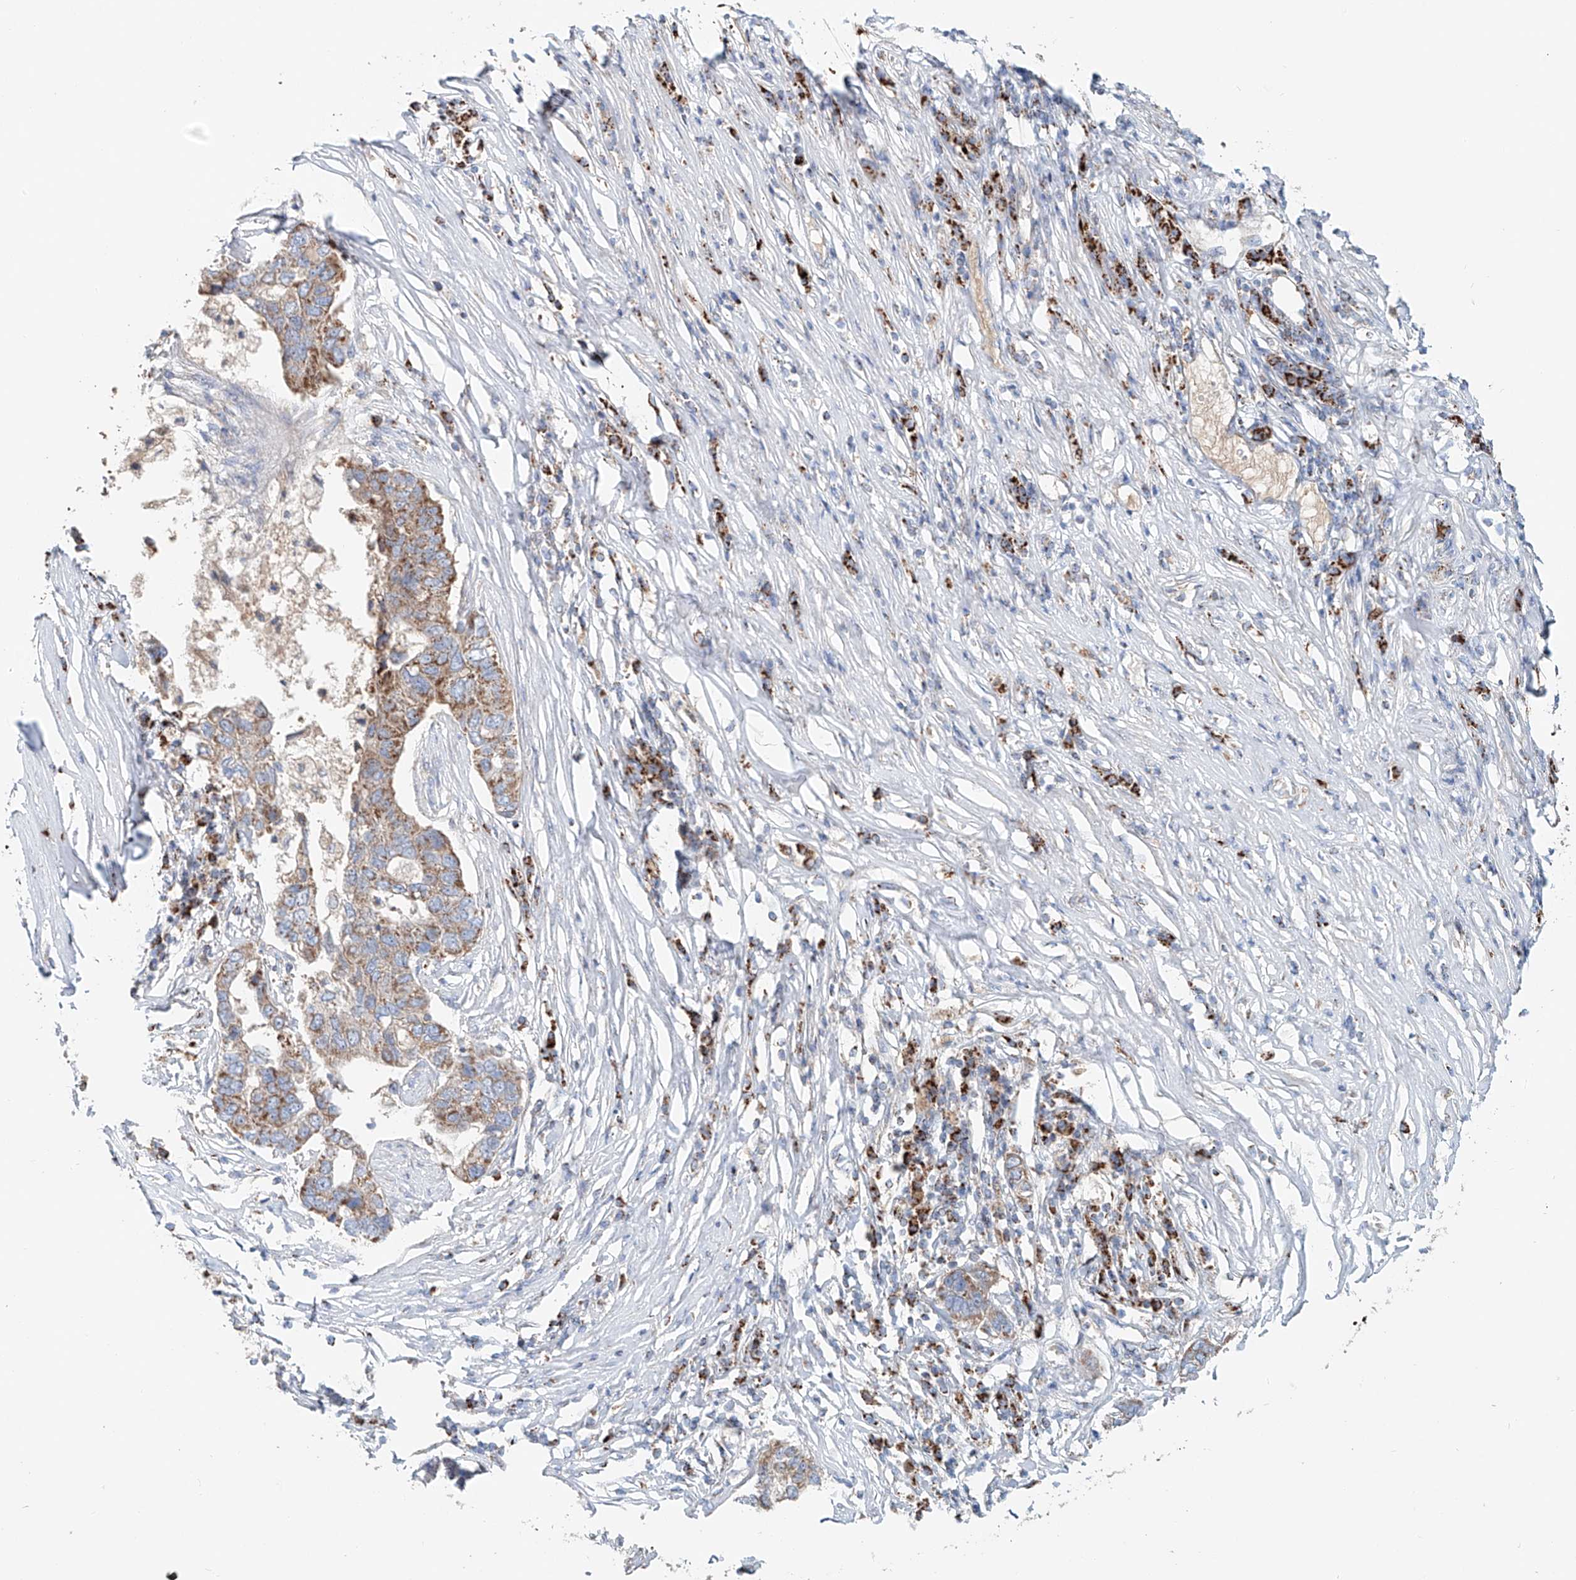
{"staining": {"intensity": "moderate", "quantity": "25%-75%", "location": "cytoplasmic/membranous"}, "tissue": "pancreatic cancer", "cell_type": "Tumor cells", "image_type": "cancer", "snomed": [{"axis": "morphology", "description": "Adenocarcinoma, NOS"}, {"axis": "topography", "description": "Pancreas"}], "caption": "This histopathology image displays immunohistochemistry staining of human pancreatic adenocarcinoma, with medium moderate cytoplasmic/membranous expression in approximately 25%-75% of tumor cells.", "gene": "CARD10", "patient": {"sex": "female", "age": 61}}